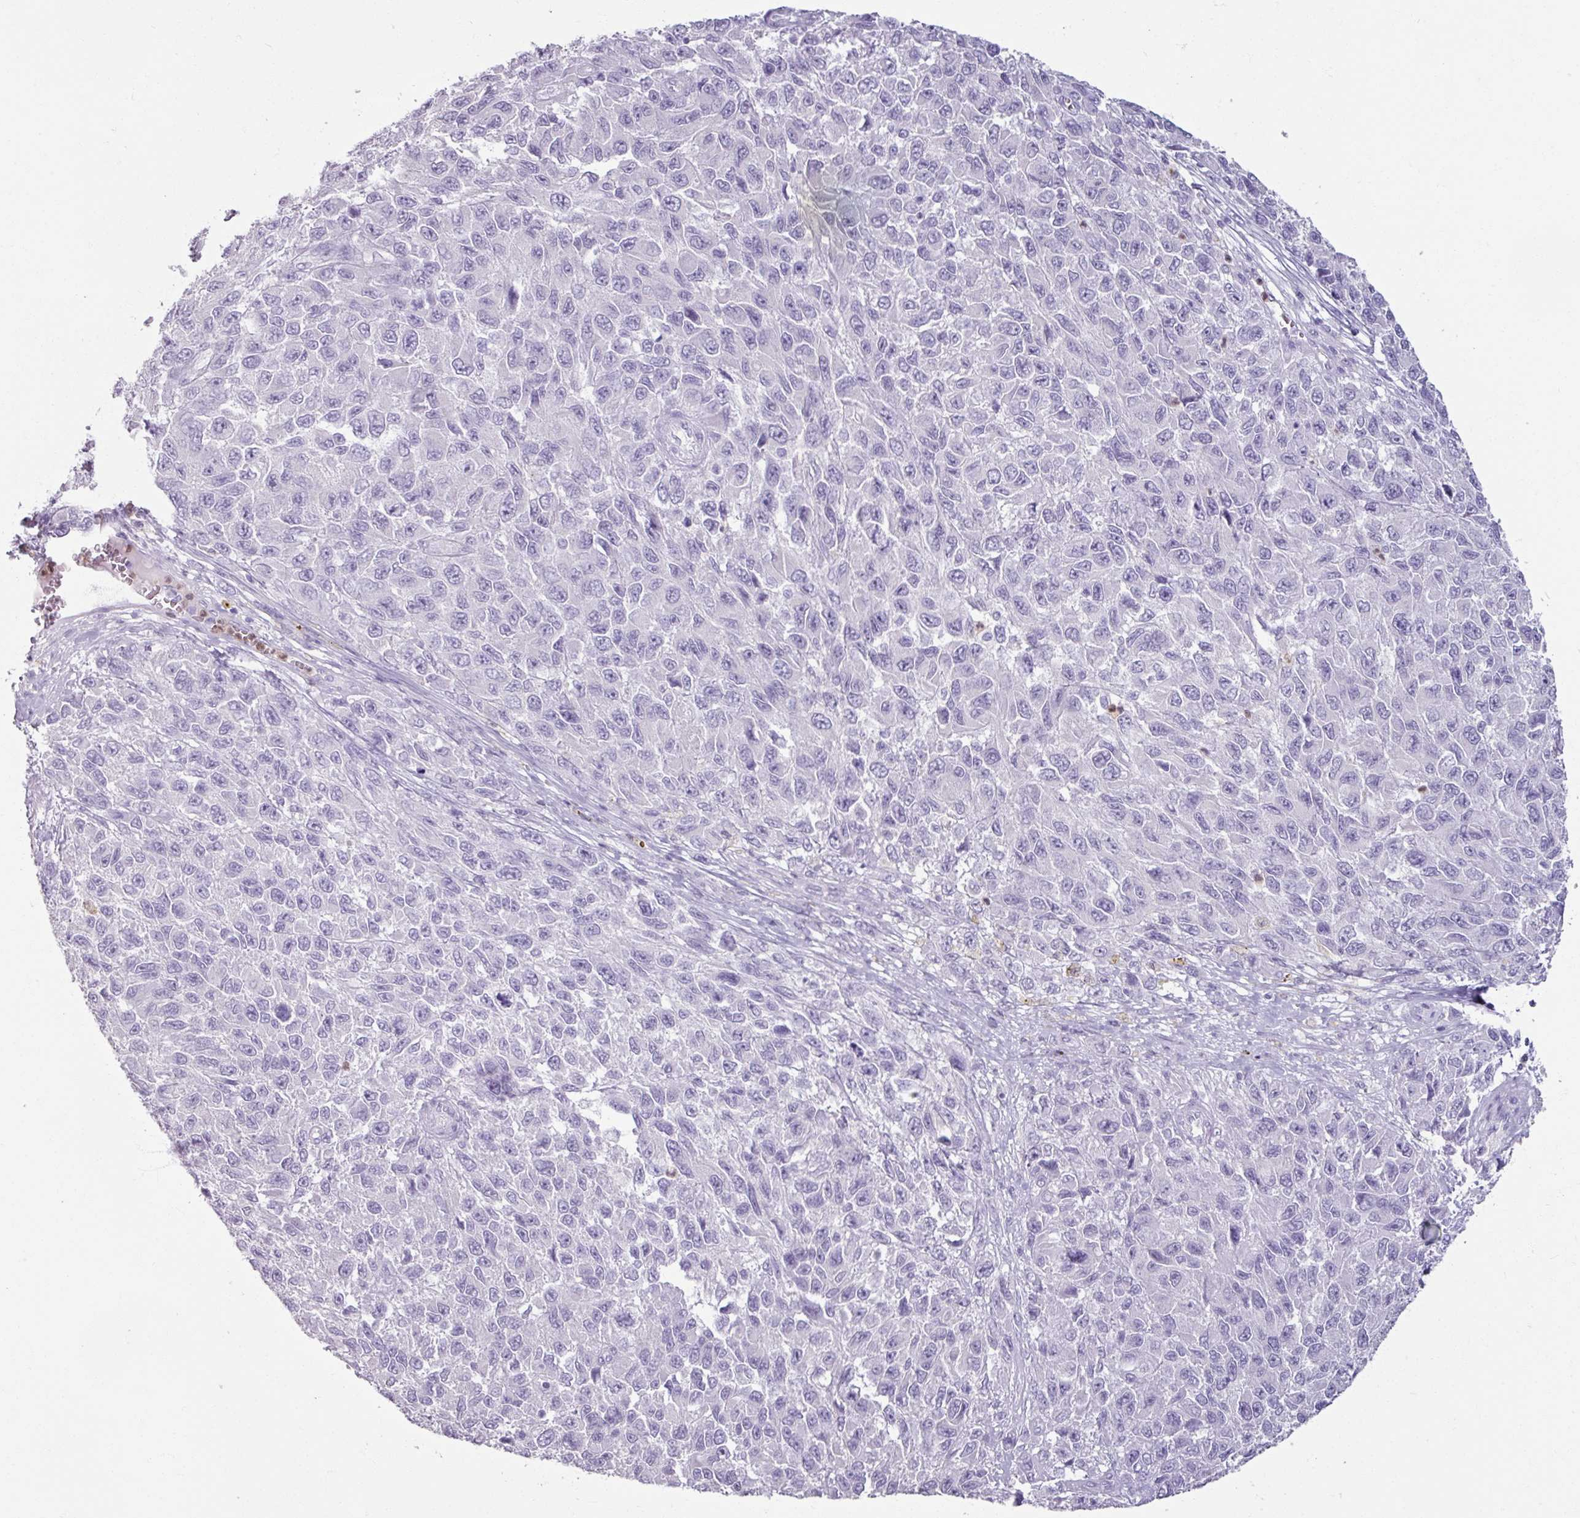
{"staining": {"intensity": "negative", "quantity": "none", "location": "none"}, "tissue": "melanoma", "cell_type": "Tumor cells", "image_type": "cancer", "snomed": [{"axis": "morphology", "description": "Normal tissue, NOS"}, {"axis": "morphology", "description": "Malignant melanoma, NOS"}, {"axis": "topography", "description": "Skin"}], "caption": "IHC of melanoma exhibits no staining in tumor cells.", "gene": "ARG1", "patient": {"sex": "female", "age": 96}}